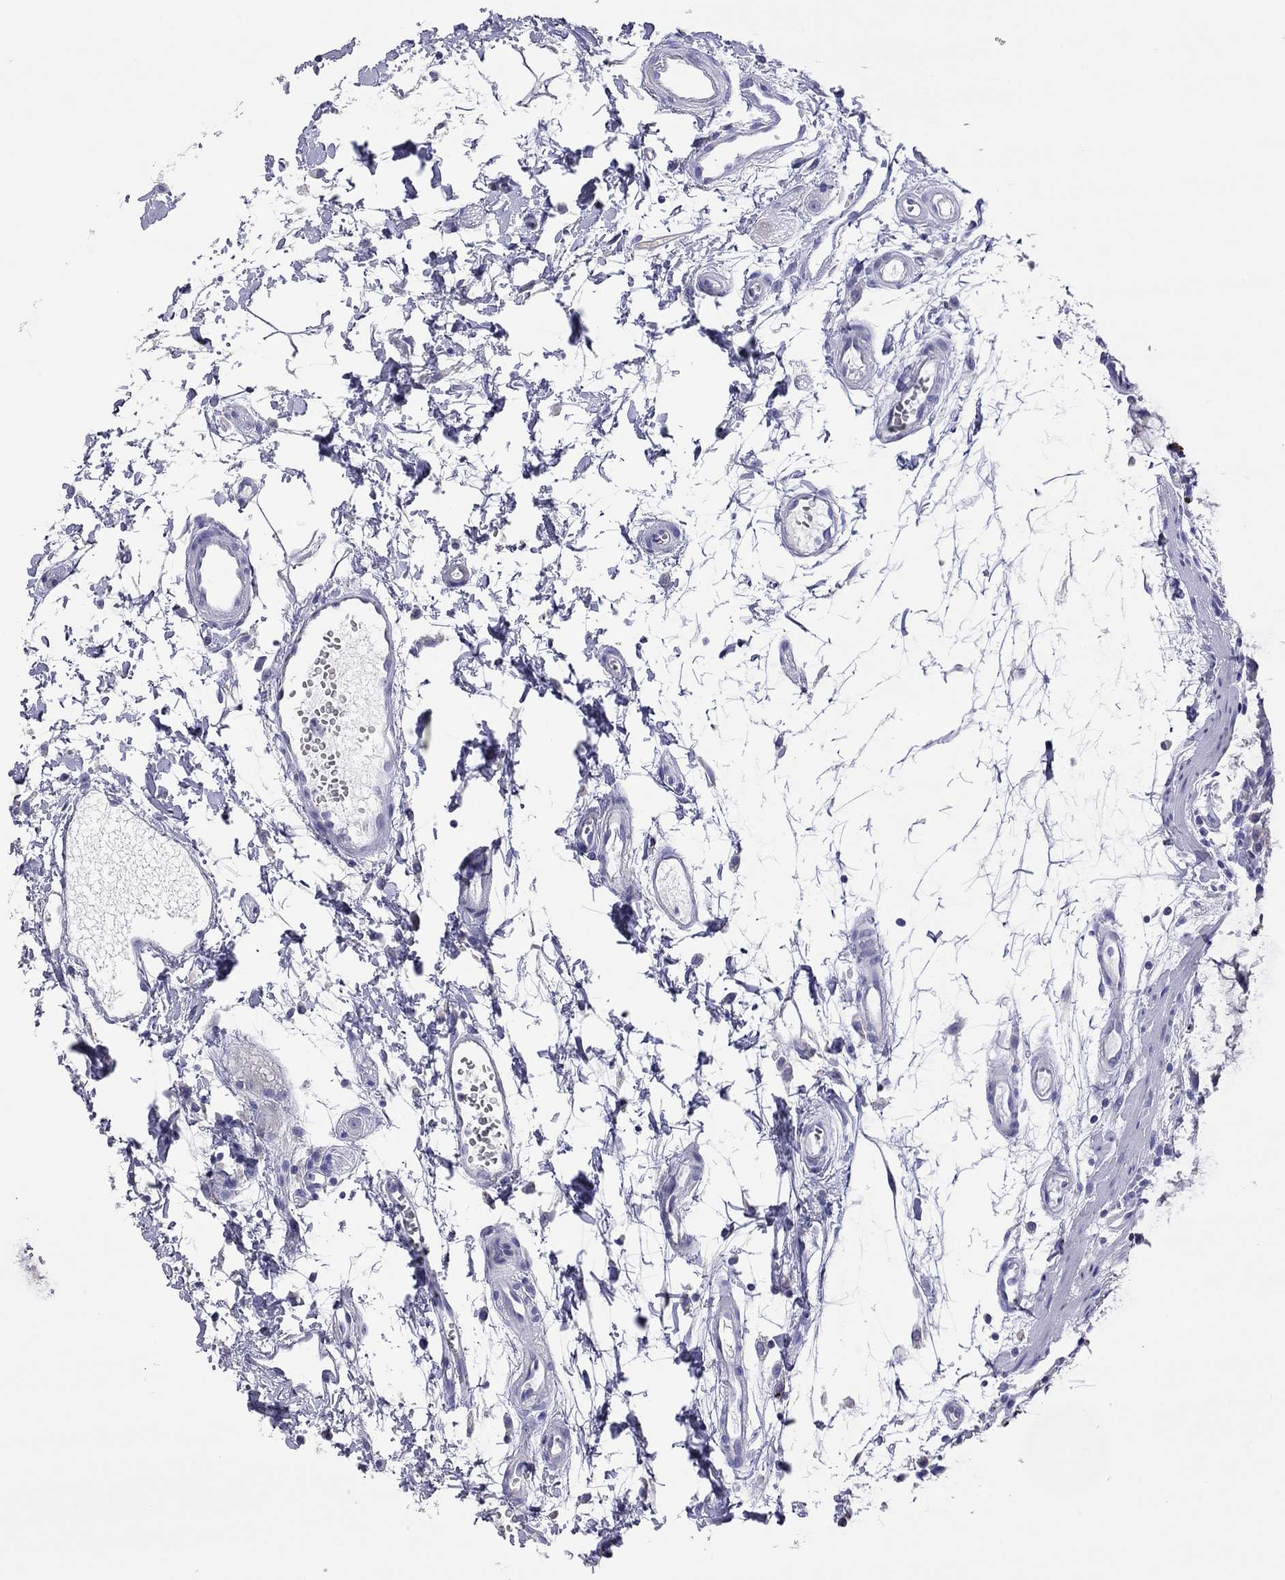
{"staining": {"intensity": "negative", "quantity": "none", "location": "none"}, "tissue": "colon", "cell_type": "Endothelial cells", "image_type": "normal", "snomed": [{"axis": "morphology", "description": "Normal tissue, NOS"}, {"axis": "morphology", "description": "Adenocarcinoma, NOS"}, {"axis": "topography", "description": "Colon"}], "caption": "A high-resolution histopathology image shows IHC staining of unremarkable colon, which demonstrates no significant positivity in endothelial cells.", "gene": "COL9A1", "patient": {"sex": "male", "age": 65}}